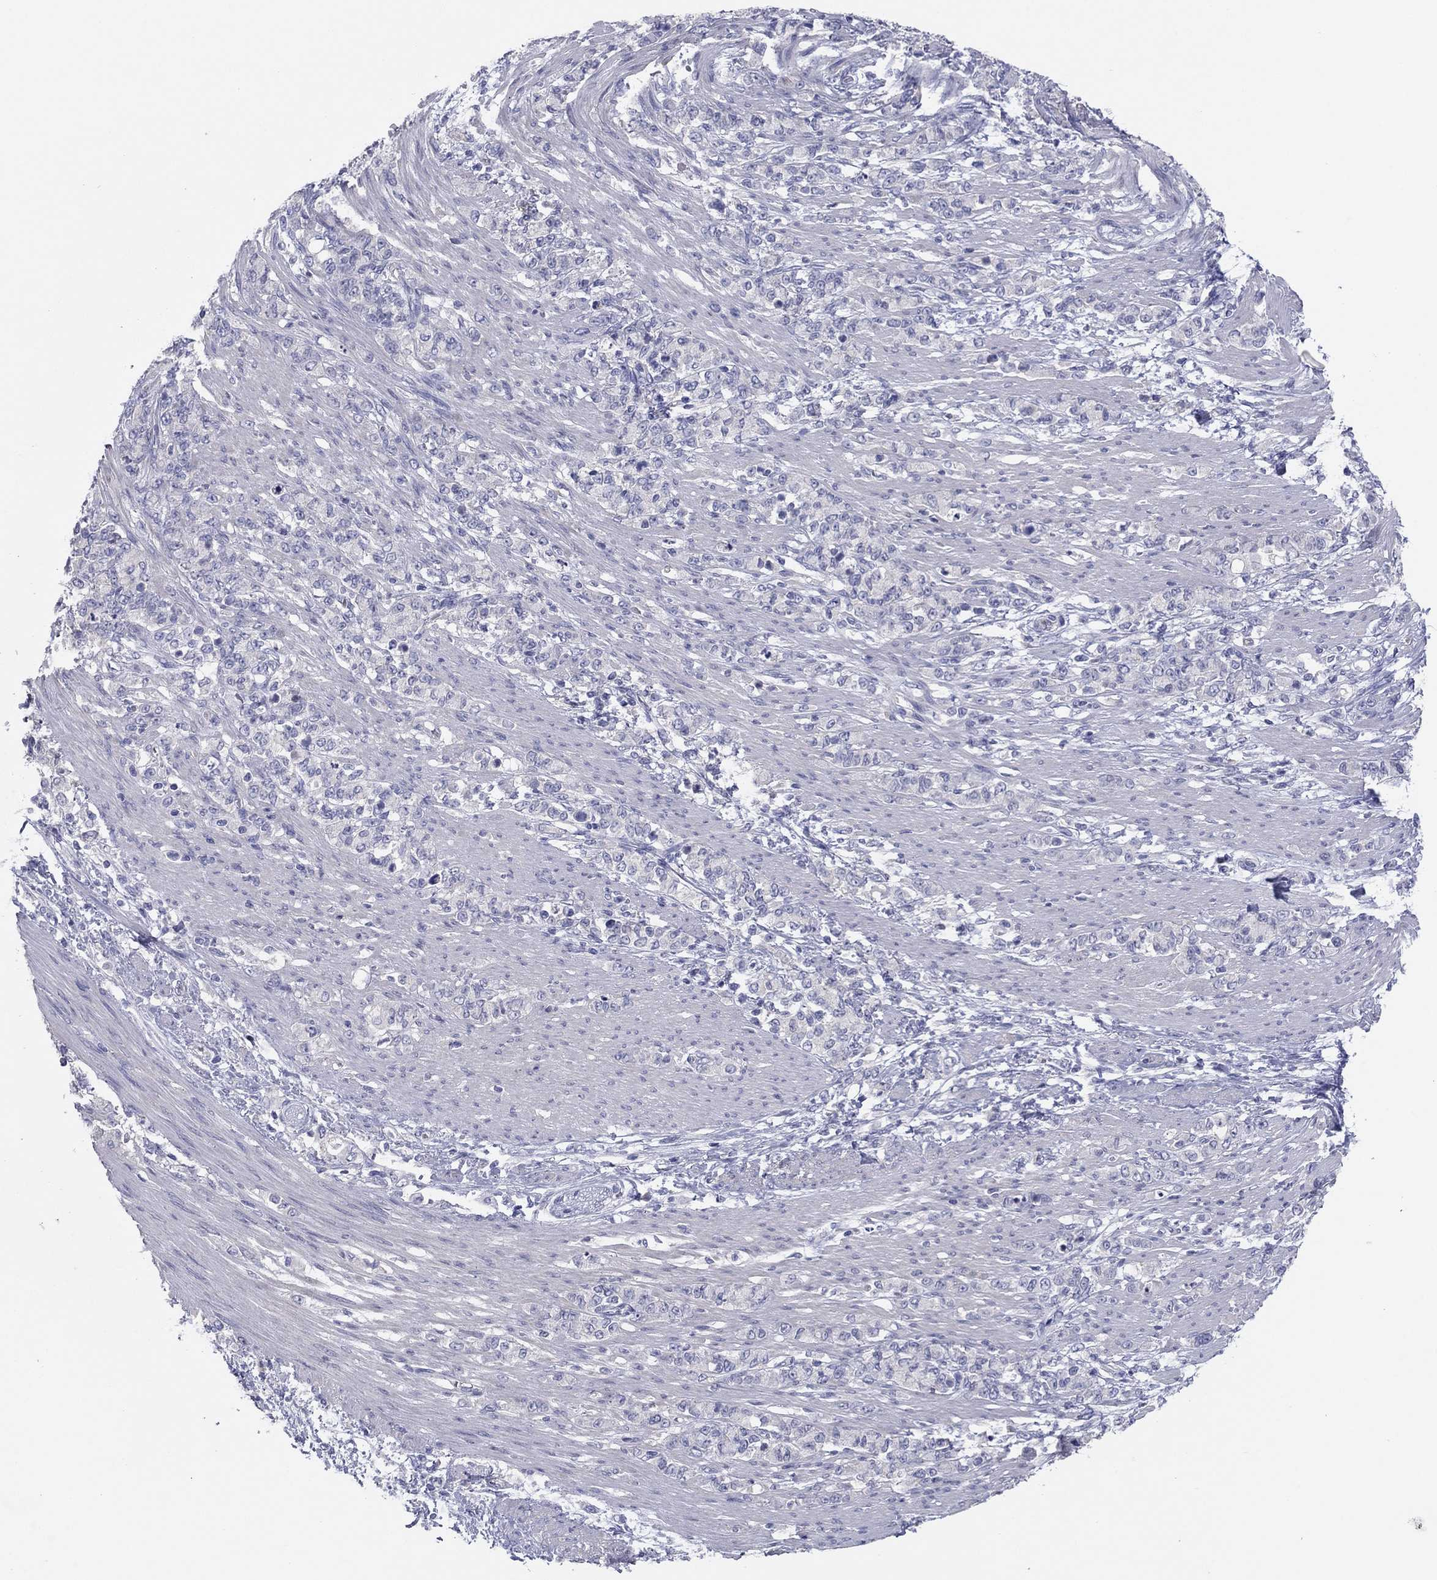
{"staining": {"intensity": "negative", "quantity": "none", "location": "none"}, "tissue": "stomach cancer", "cell_type": "Tumor cells", "image_type": "cancer", "snomed": [{"axis": "morphology", "description": "Normal tissue, NOS"}, {"axis": "morphology", "description": "Adenocarcinoma, NOS"}, {"axis": "topography", "description": "Stomach"}], "caption": "This is a histopathology image of IHC staining of stomach cancer, which shows no staining in tumor cells. (DAB IHC visualized using brightfield microscopy, high magnification).", "gene": "GRK7", "patient": {"sex": "female", "age": 79}}